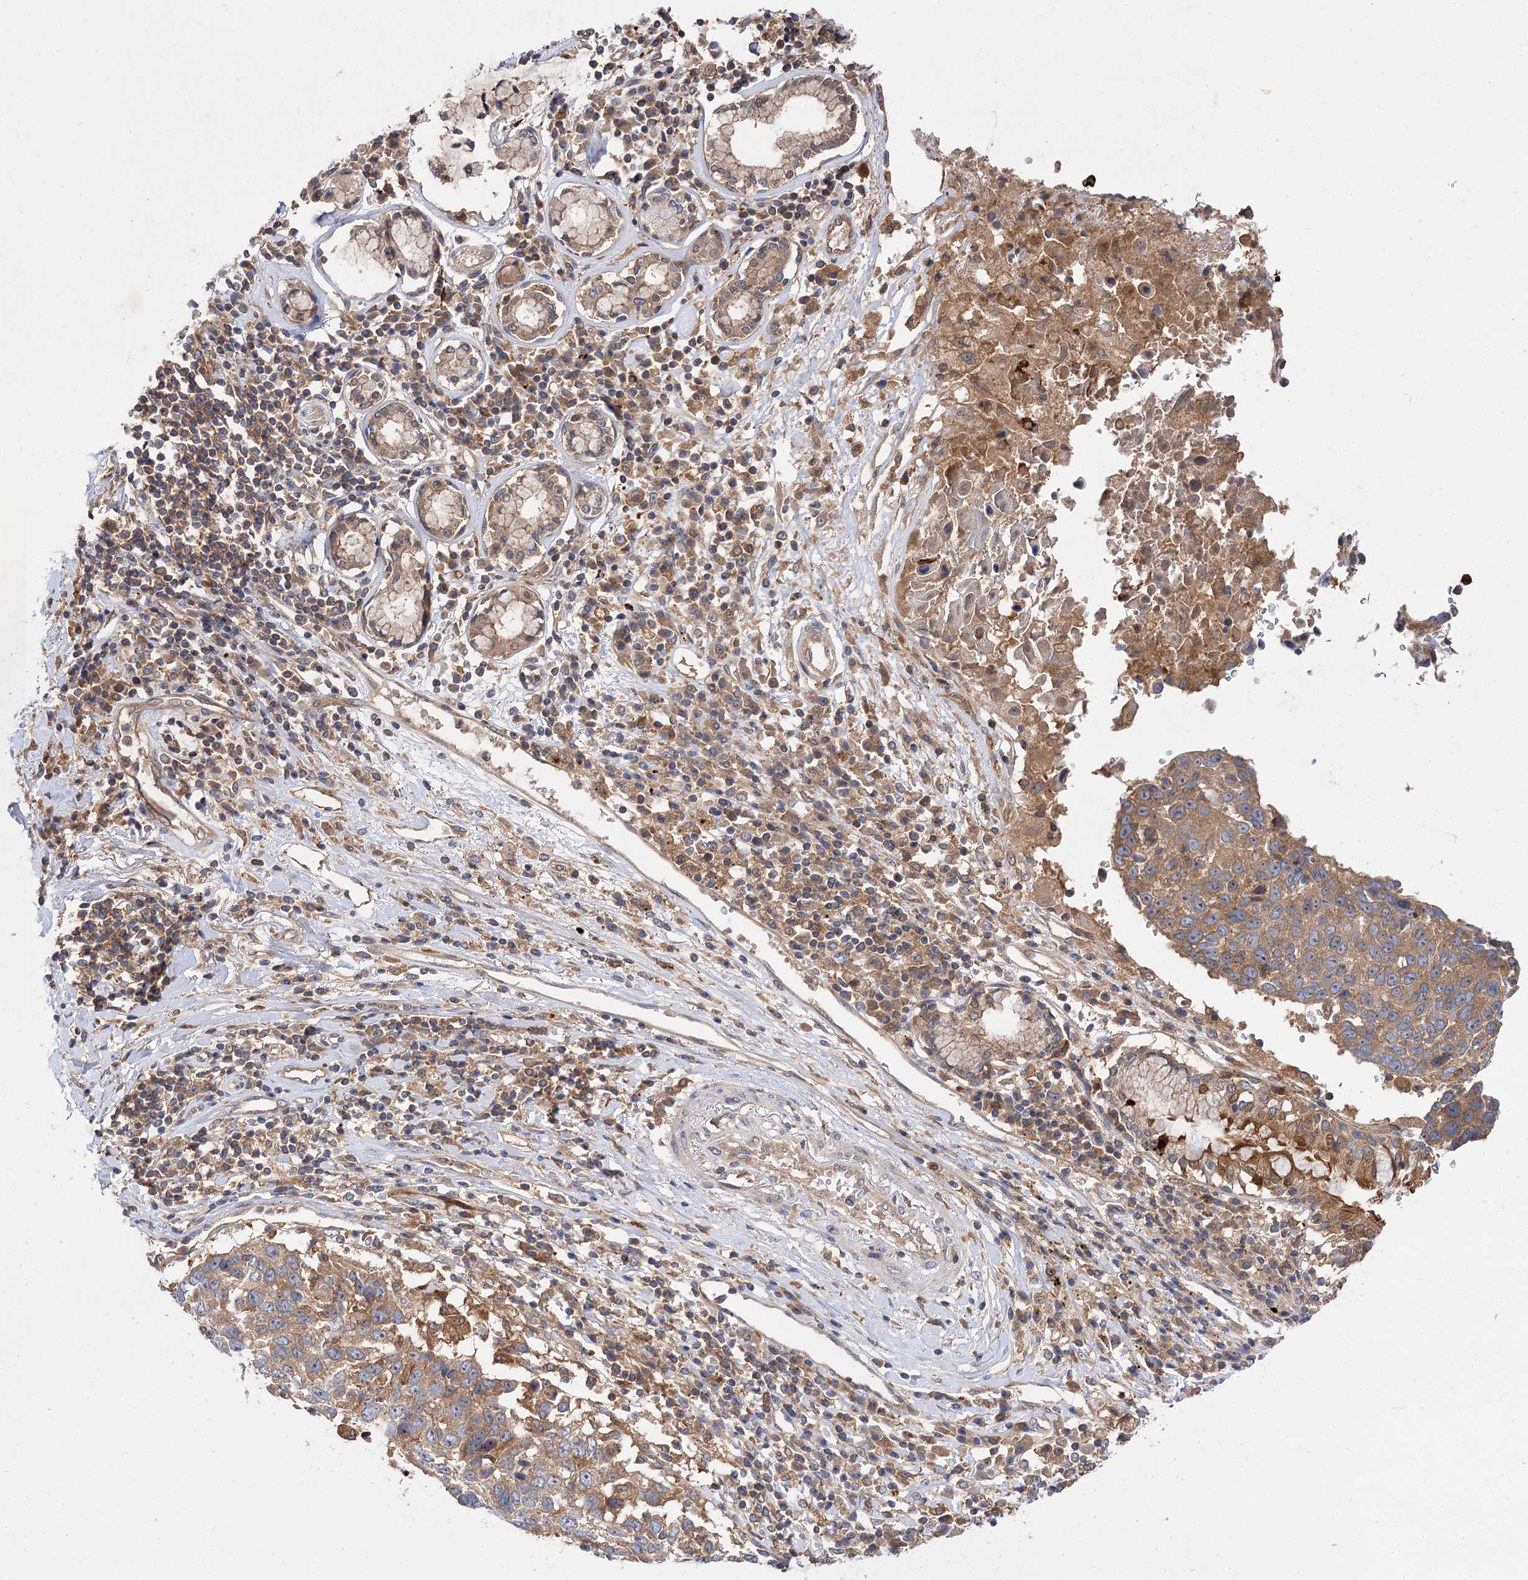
{"staining": {"intensity": "moderate", "quantity": "25%-75%", "location": "cytoplasmic/membranous"}, "tissue": "lung cancer", "cell_type": "Tumor cells", "image_type": "cancer", "snomed": [{"axis": "morphology", "description": "Squamous cell carcinoma, NOS"}, {"axis": "topography", "description": "Lung"}], "caption": "Immunohistochemistry (IHC) micrograph of squamous cell carcinoma (lung) stained for a protein (brown), which exhibits medium levels of moderate cytoplasmic/membranous expression in about 25%-75% of tumor cells.", "gene": "PATL1", "patient": {"sex": "male", "age": 66}}